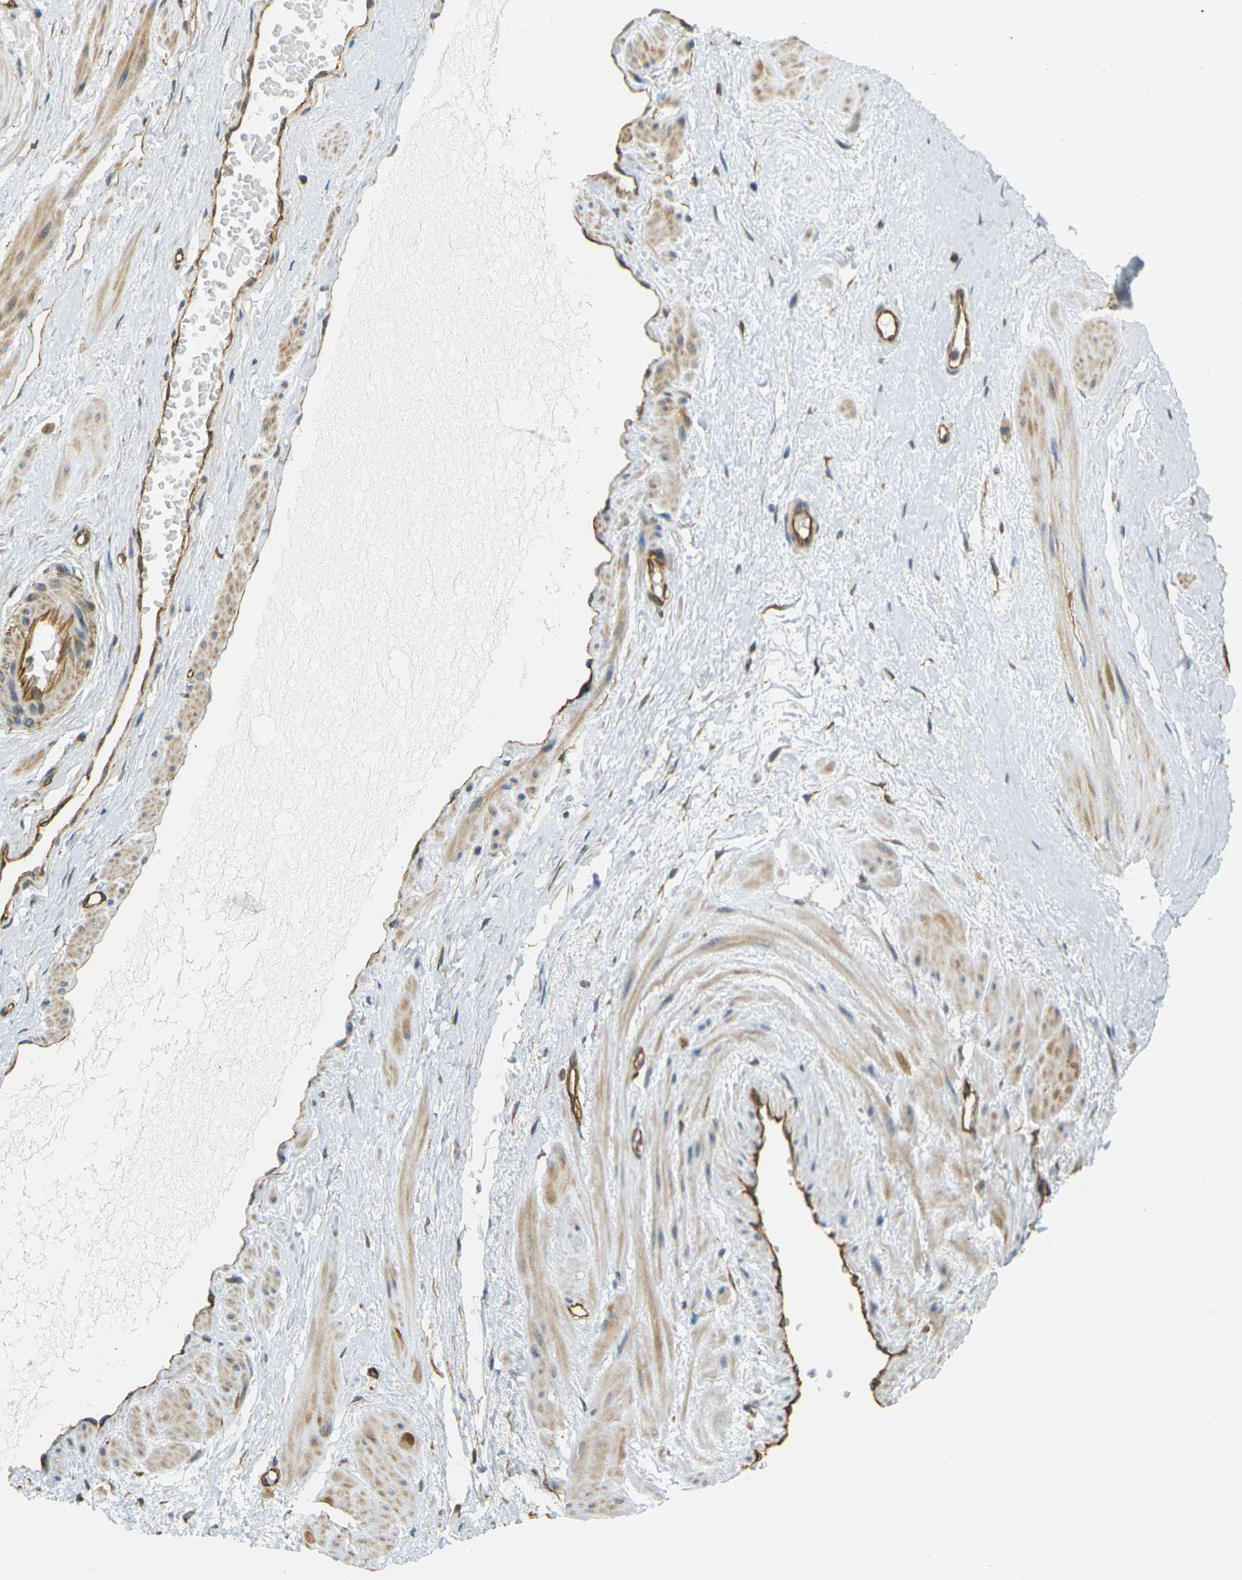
{"staining": {"intensity": "moderate", "quantity": "25%-75%", "location": "cytoplasmic/membranous"}, "tissue": "adipose tissue", "cell_type": "Adipocytes", "image_type": "normal", "snomed": [{"axis": "morphology", "description": "Normal tissue, NOS"}, {"axis": "topography", "description": "Soft tissue"}, {"axis": "topography", "description": "Vascular tissue"}], "caption": "DAB immunohistochemical staining of unremarkable human adipose tissue reveals moderate cytoplasmic/membranous protein staining in about 25%-75% of adipocytes.", "gene": "CYTH3", "patient": {"sex": "female", "age": 35}}